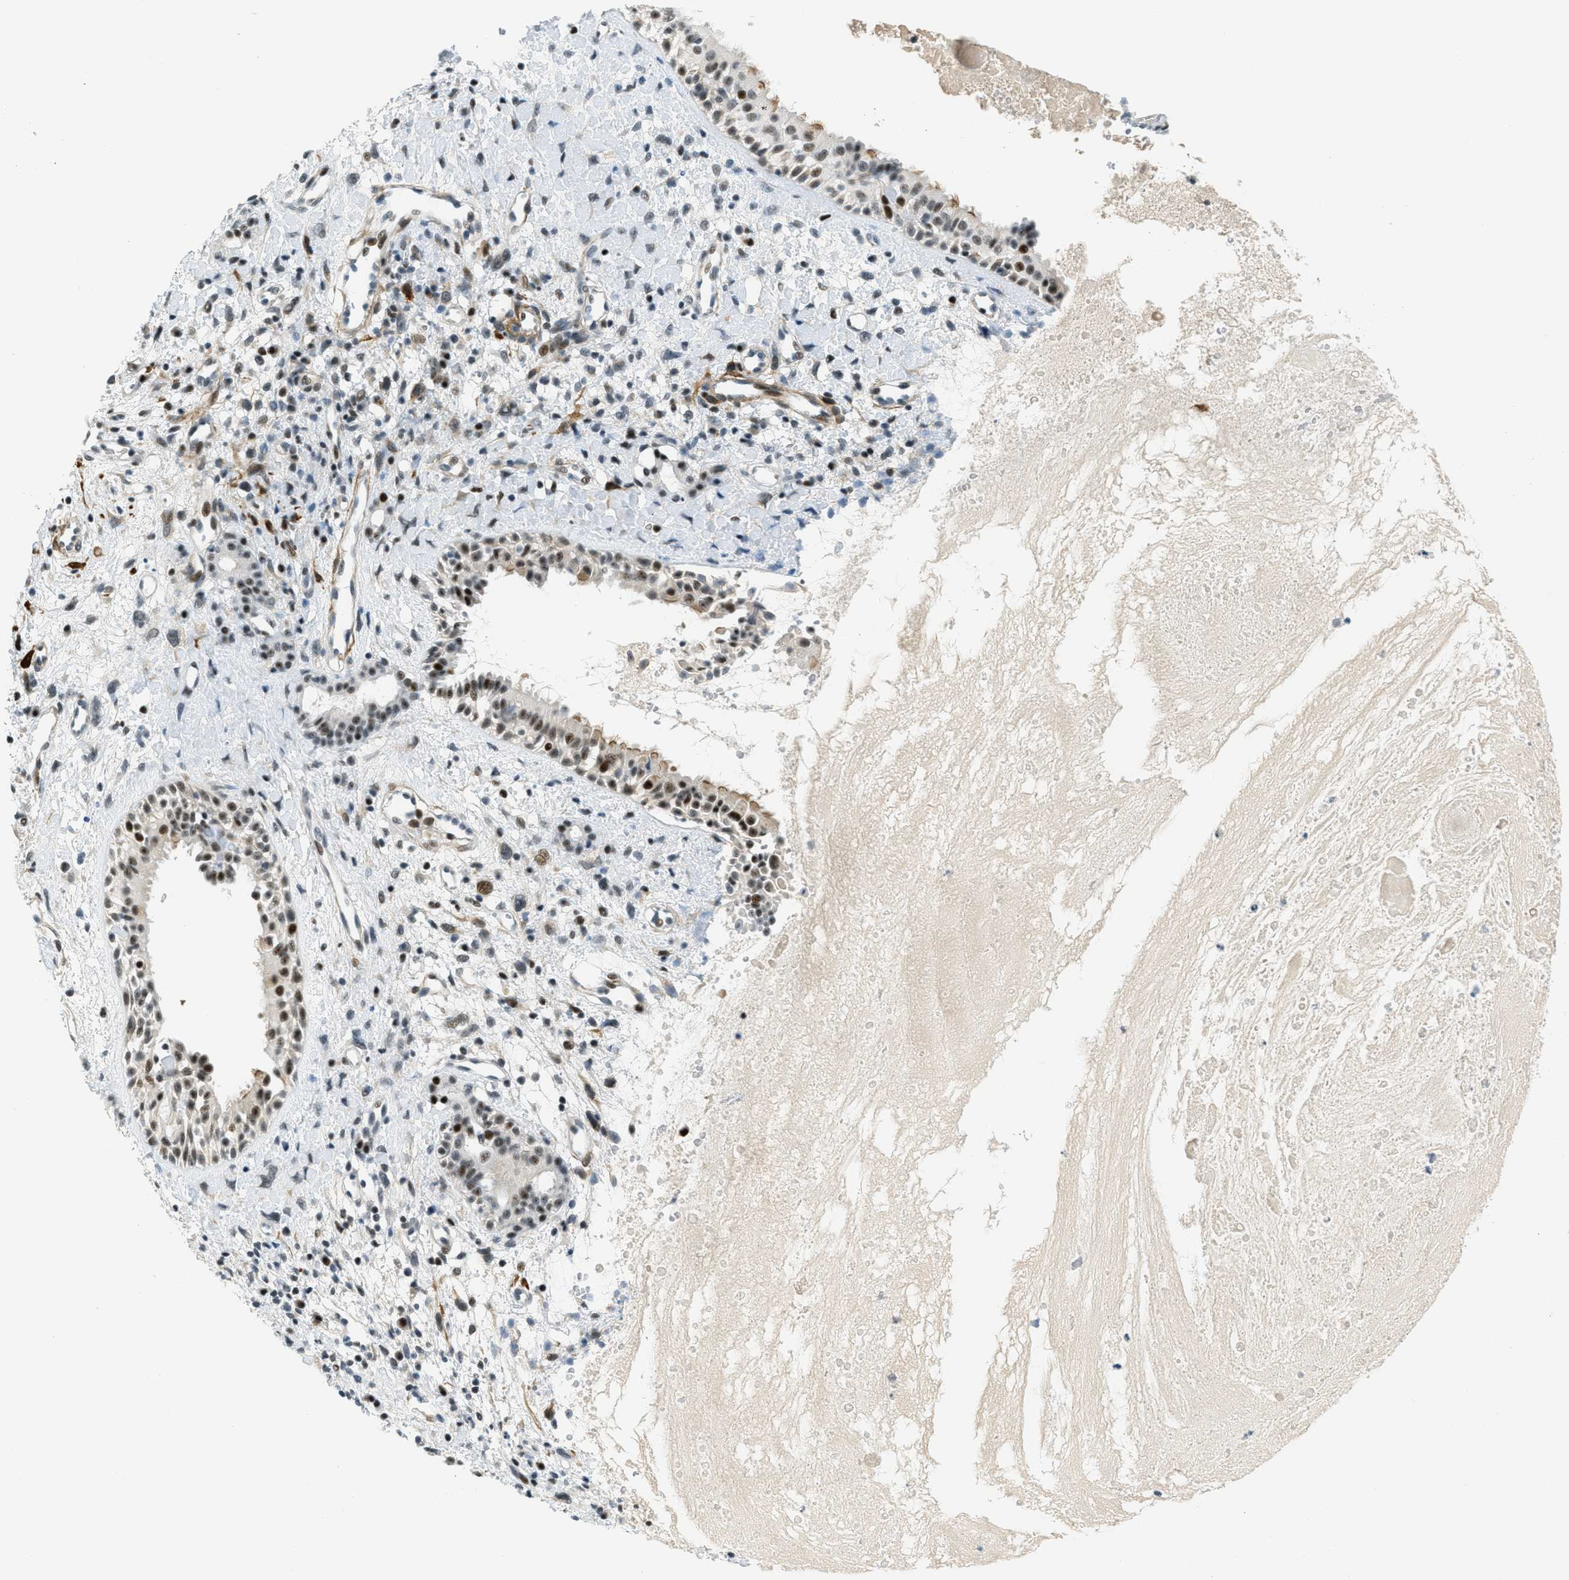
{"staining": {"intensity": "strong", "quantity": ">75%", "location": "nuclear"}, "tissue": "nasopharynx", "cell_type": "Respiratory epithelial cells", "image_type": "normal", "snomed": [{"axis": "morphology", "description": "Normal tissue, NOS"}, {"axis": "topography", "description": "Nasopharynx"}], "caption": "An IHC photomicrograph of unremarkable tissue is shown. Protein staining in brown labels strong nuclear positivity in nasopharynx within respiratory epithelial cells. The staining was performed using DAB (3,3'-diaminobenzidine) to visualize the protein expression in brown, while the nuclei were stained in blue with hematoxylin (Magnification: 20x).", "gene": "ZDHHC23", "patient": {"sex": "male", "age": 22}}